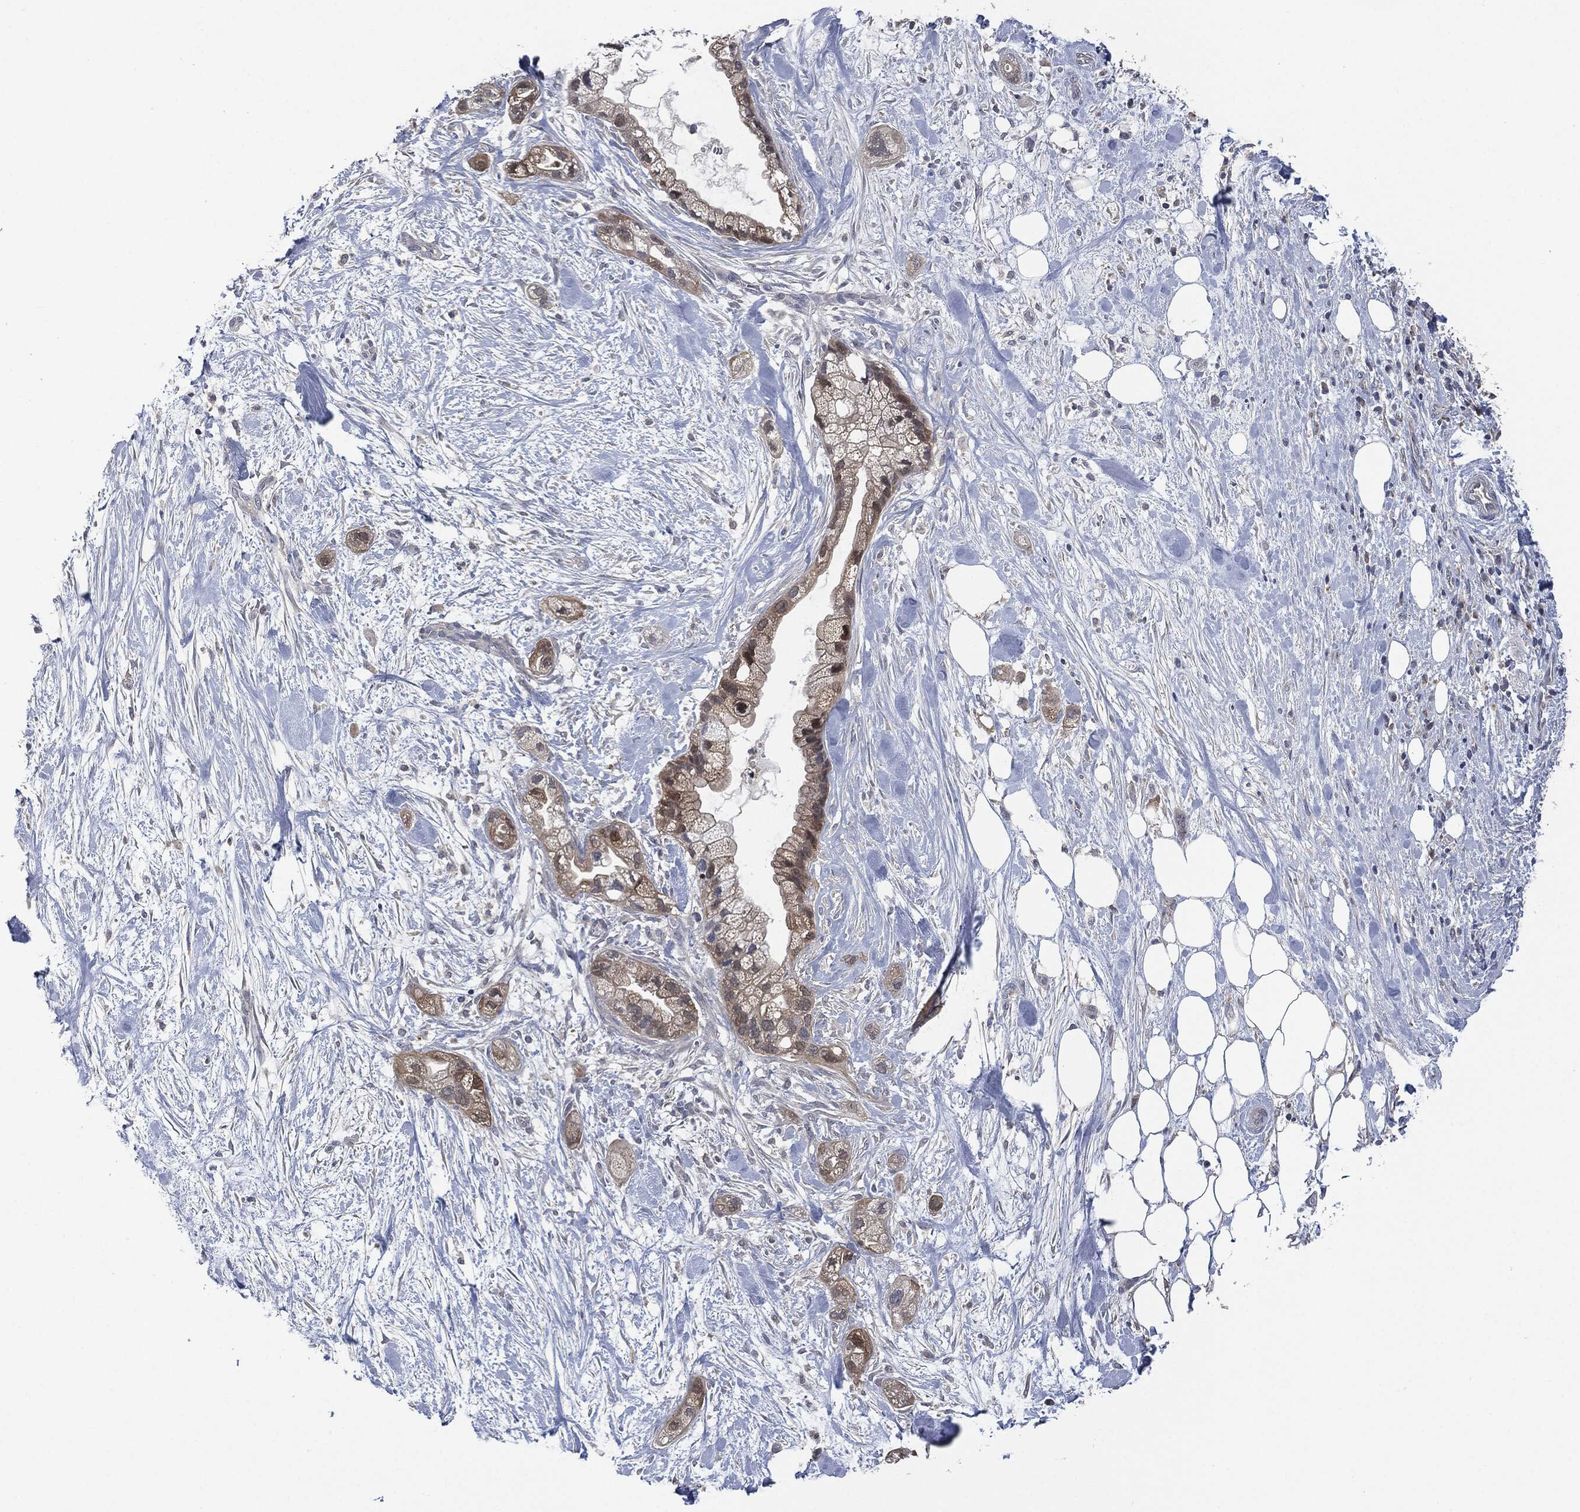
{"staining": {"intensity": "moderate", "quantity": "<25%", "location": "cytoplasmic/membranous"}, "tissue": "pancreatic cancer", "cell_type": "Tumor cells", "image_type": "cancer", "snomed": [{"axis": "morphology", "description": "Adenocarcinoma, NOS"}, {"axis": "topography", "description": "Pancreas"}], "caption": "Pancreatic cancer tissue demonstrates moderate cytoplasmic/membranous staining in about <25% of tumor cells The protein of interest is shown in brown color, while the nuclei are stained blue.", "gene": "IL1RN", "patient": {"sex": "male", "age": 44}}